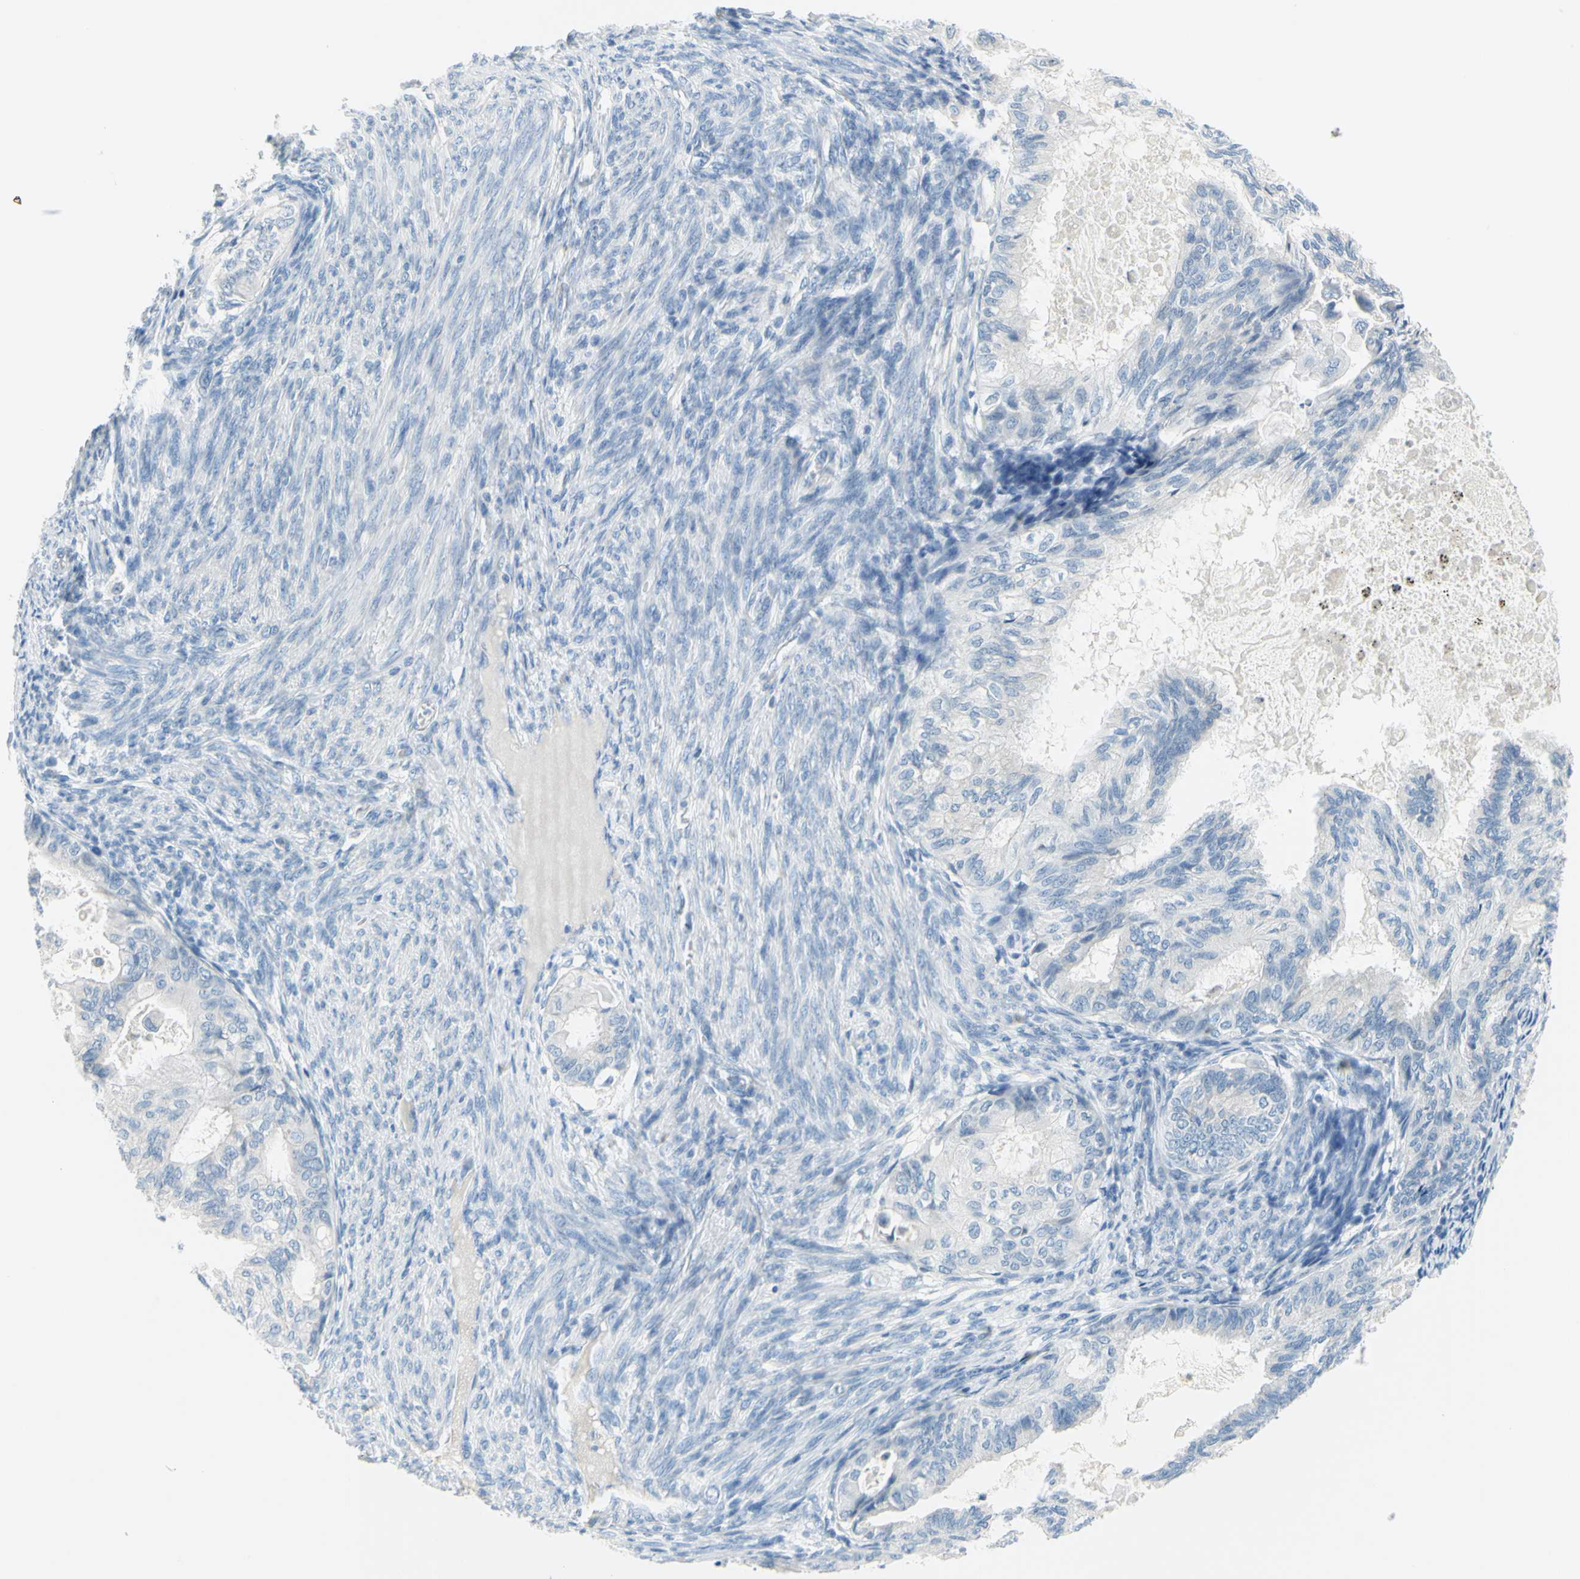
{"staining": {"intensity": "negative", "quantity": "none", "location": "none"}, "tissue": "cervical cancer", "cell_type": "Tumor cells", "image_type": "cancer", "snomed": [{"axis": "morphology", "description": "Normal tissue, NOS"}, {"axis": "morphology", "description": "Adenocarcinoma, NOS"}, {"axis": "topography", "description": "Cervix"}, {"axis": "topography", "description": "Endometrium"}], "caption": "A high-resolution histopathology image shows immunohistochemistry staining of cervical cancer (adenocarcinoma), which shows no significant positivity in tumor cells.", "gene": "DCT", "patient": {"sex": "female", "age": 86}}